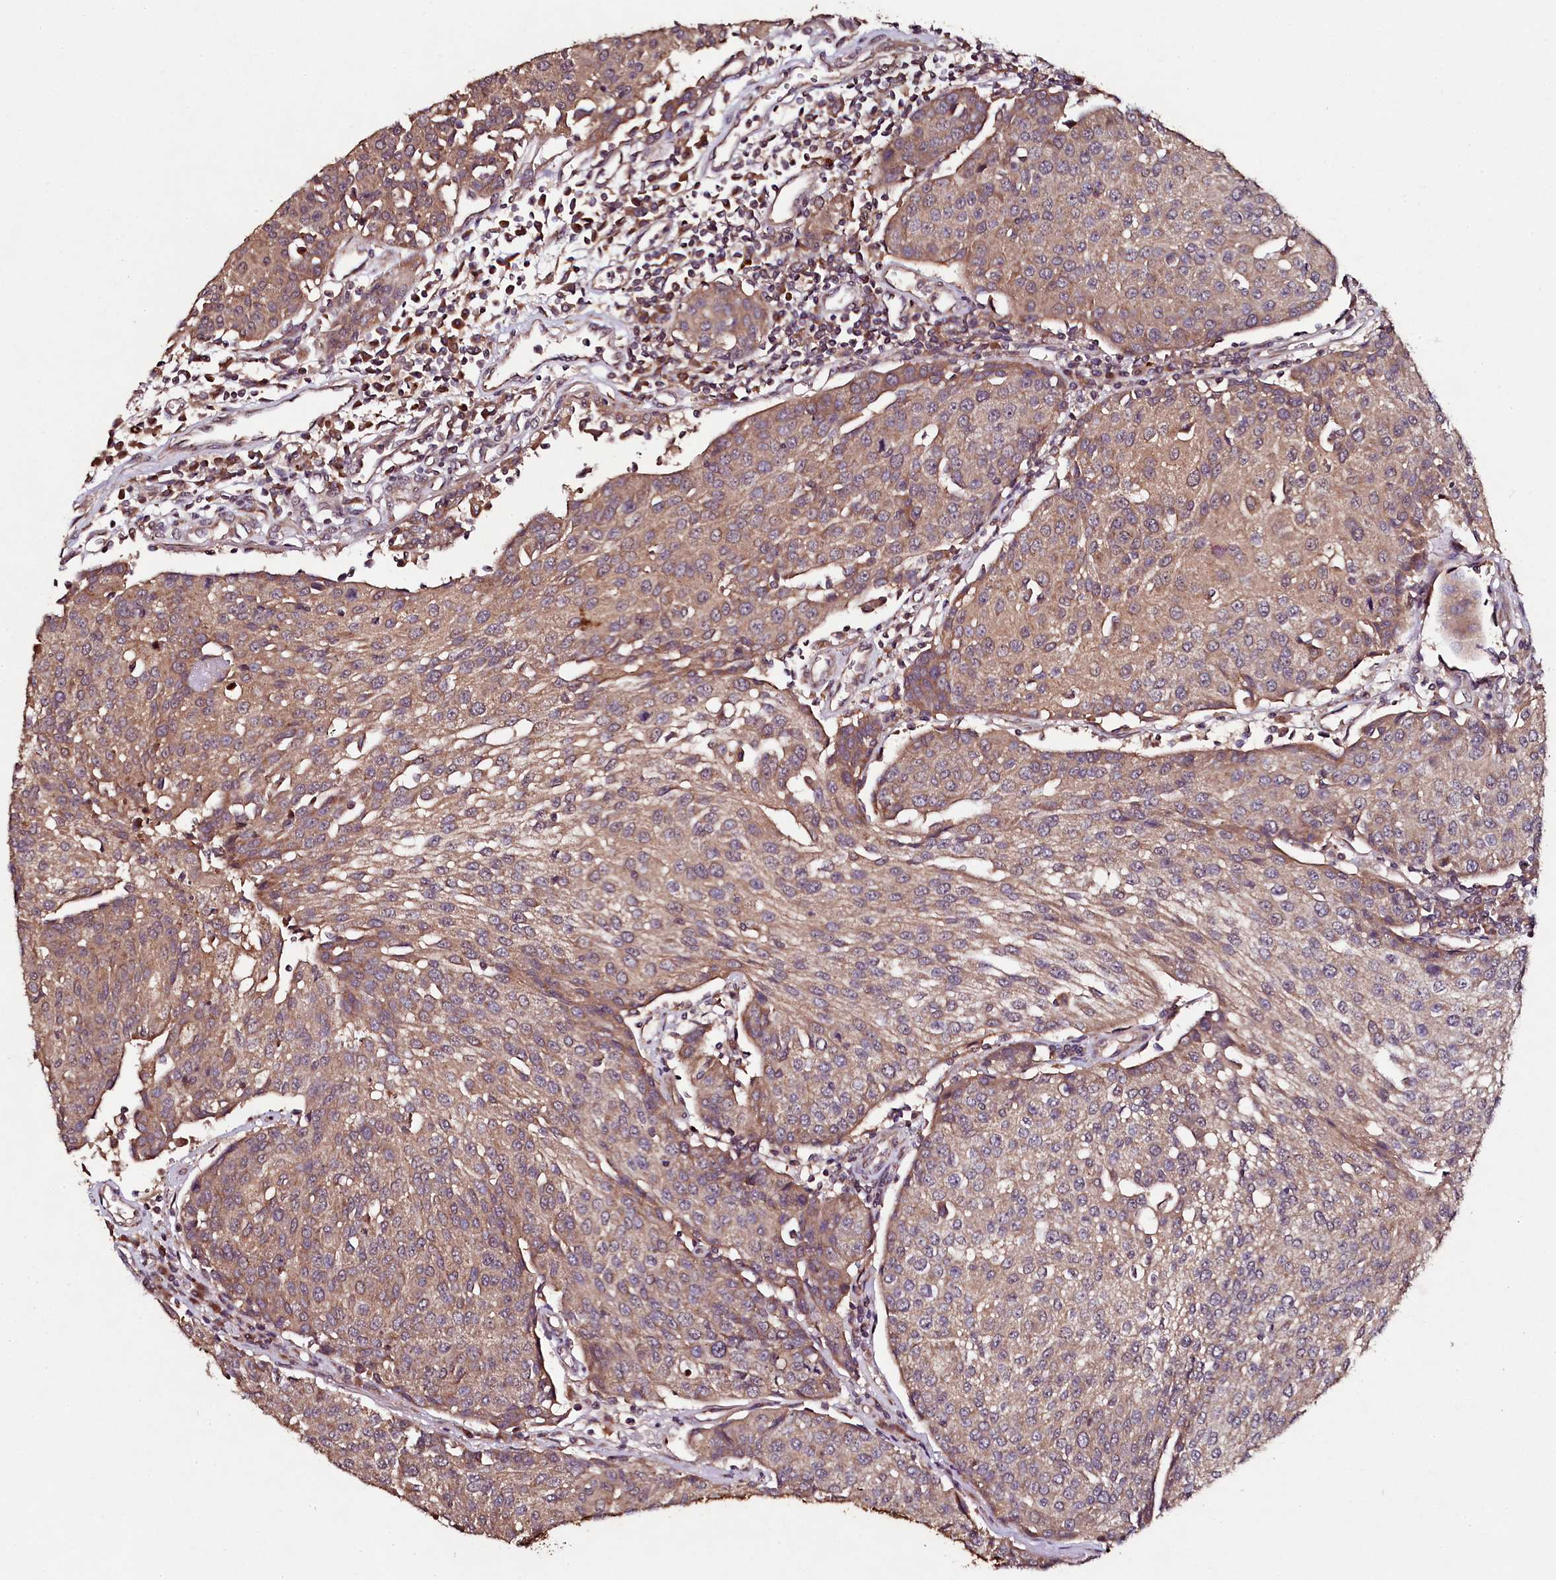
{"staining": {"intensity": "moderate", "quantity": ">75%", "location": "cytoplasmic/membranous"}, "tissue": "urothelial cancer", "cell_type": "Tumor cells", "image_type": "cancer", "snomed": [{"axis": "morphology", "description": "Urothelial carcinoma, High grade"}, {"axis": "topography", "description": "Urinary bladder"}], "caption": "High-magnification brightfield microscopy of urothelial cancer stained with DAB (brown) and counterstained with hematoxylin (blue). tumor cells exhibit moderate cytoplasmic/membranous expression is appreciated in about>75% of cells. (brown staining indicates protein expression, while blue staining denotes nuclei).", "gene": "SEC24C", "patient": {"sex": "female", "age": 85}}